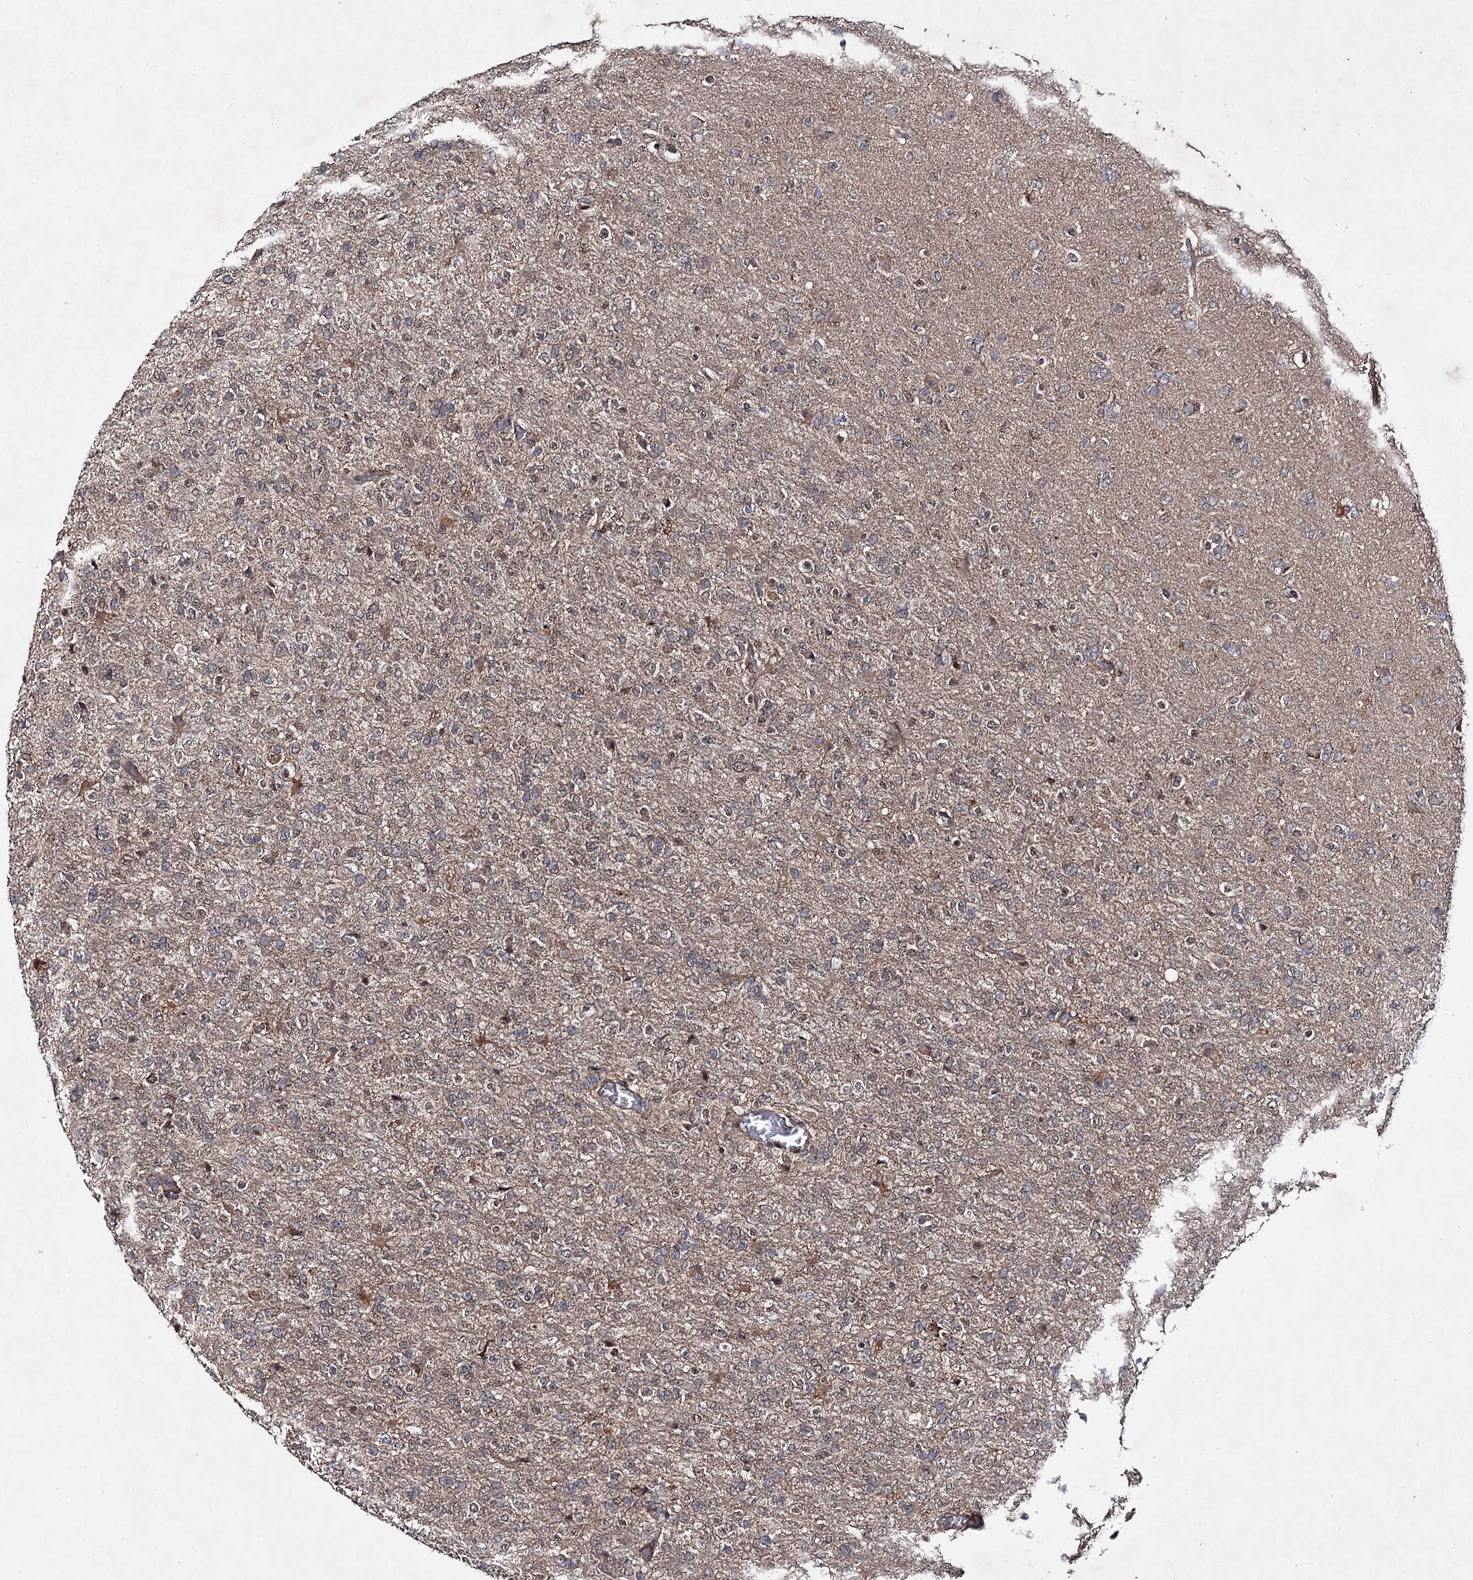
{"staining": {"intensity": "weak", "quantity": "<25%", "location": "cytoplasmic/membranous"}, "tissue": "glioma", "cell_type": "Tumor cells", "image_type": "cancer", "snomed": [{"axis": "morphology", "description": "Glioma, malignant, High grade"}, {"axis": "topography", "description": "Brain"}], "caption": "Human malignant glioma (high-grade) stained for a protein using IHC exhibits no positivity in tumor cells.", "gene": "MSANTD2", "patient": {"sex": "female", "age": 74}}